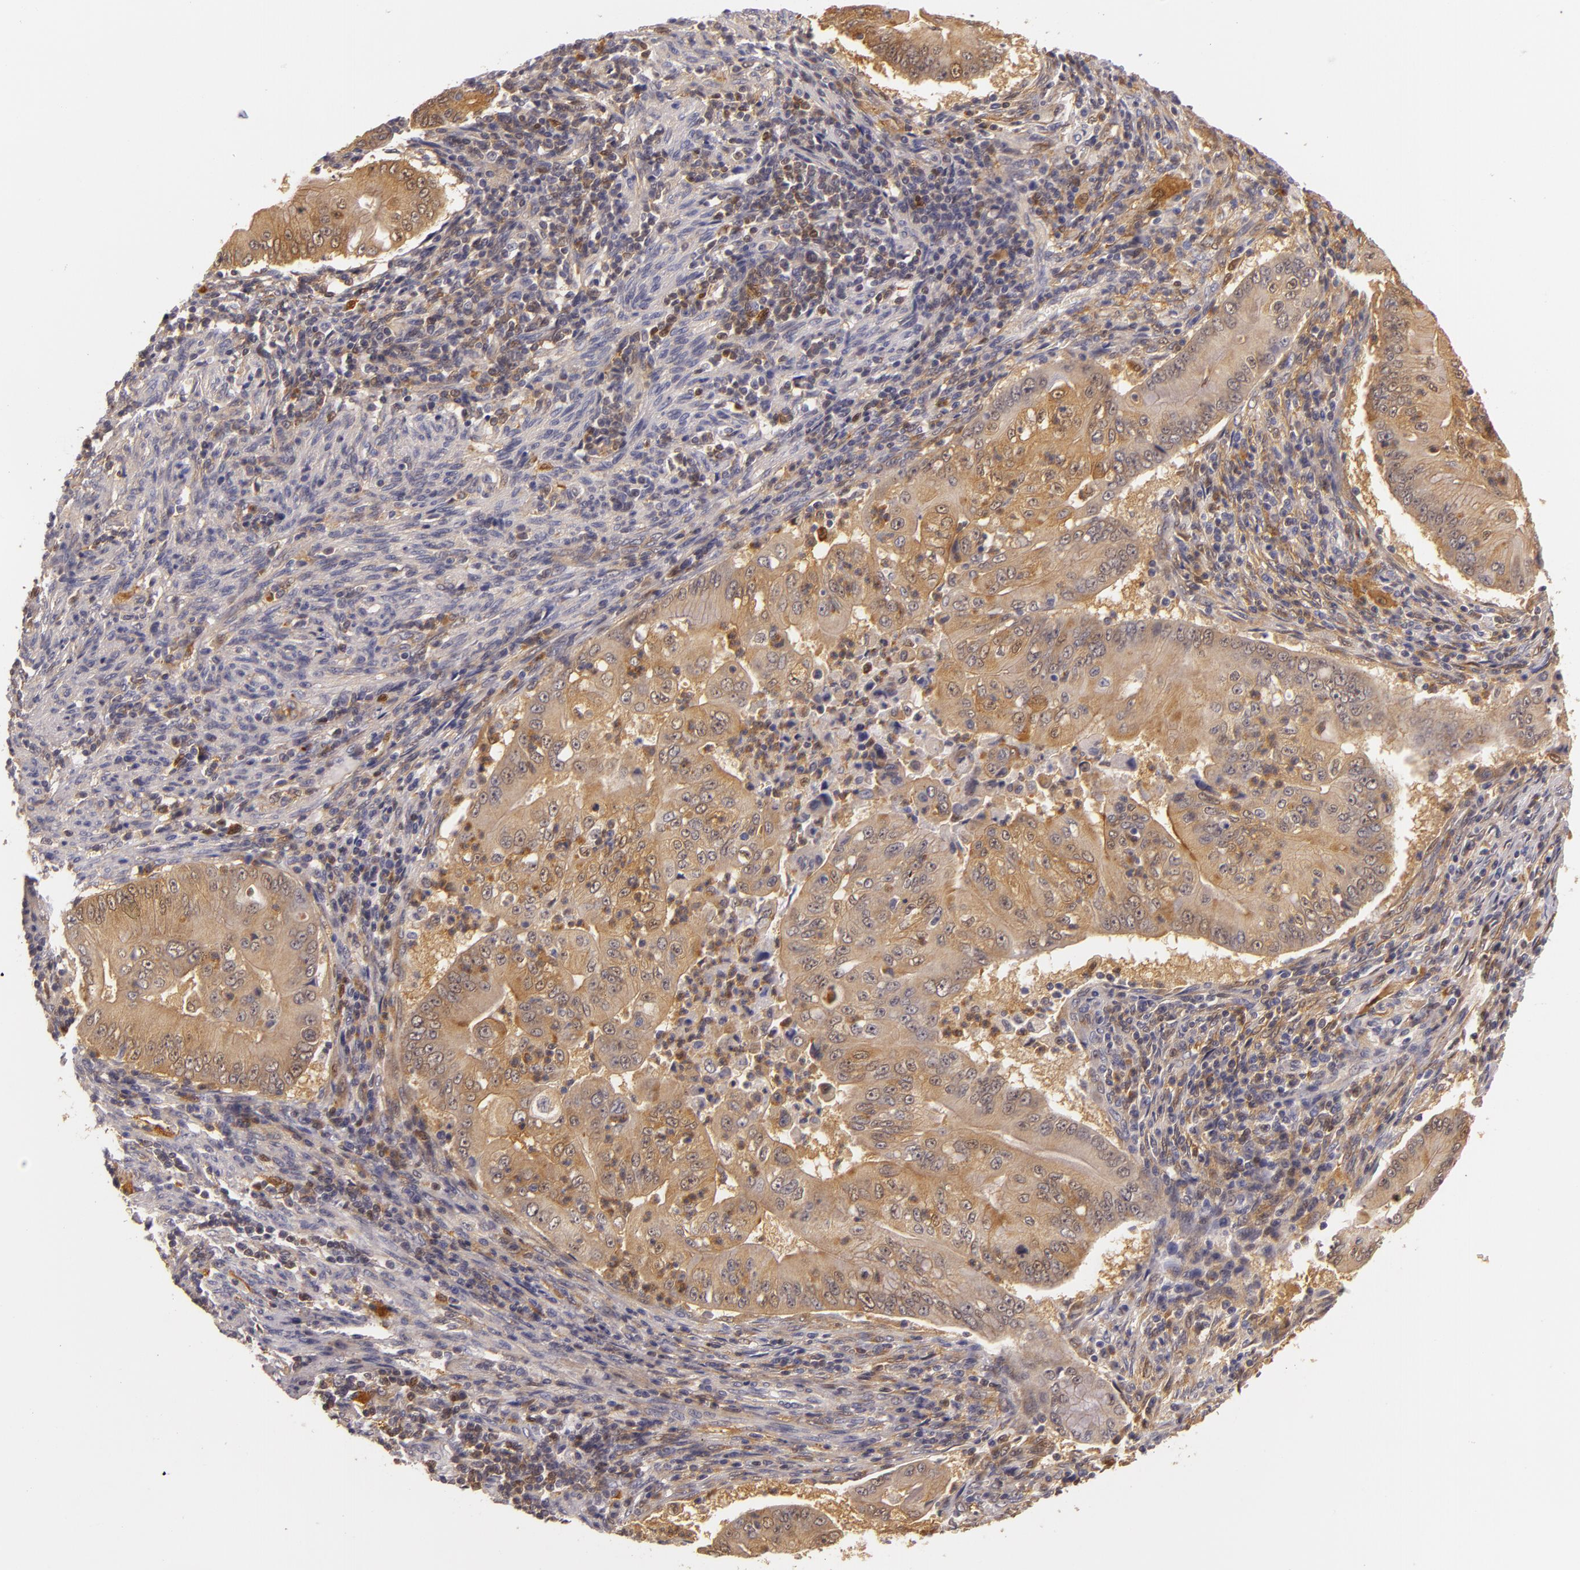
{"staining": {"intensity": "strong", "quantity": ">75%", "location": "cytoplasmic/membranous"}, "tissue": "pancreatic cancer", "cell_type": "Tumor cells", "image_type": "cancer", "snomed": [{"axis": "morphology", "description": "Adenocarcinoma, NOS"}, {"axis": "topography", "description": "Pancreas"}], "caption": "Immunohistochemistry image of pancreatic cancer stained for a protein (brown), which shows high levels of strong cytoplasmic/membranous positivity in approximately >75% of tumor cells.", "gene": "TOM1", "patient": {"sex": "male", "age": 62}}